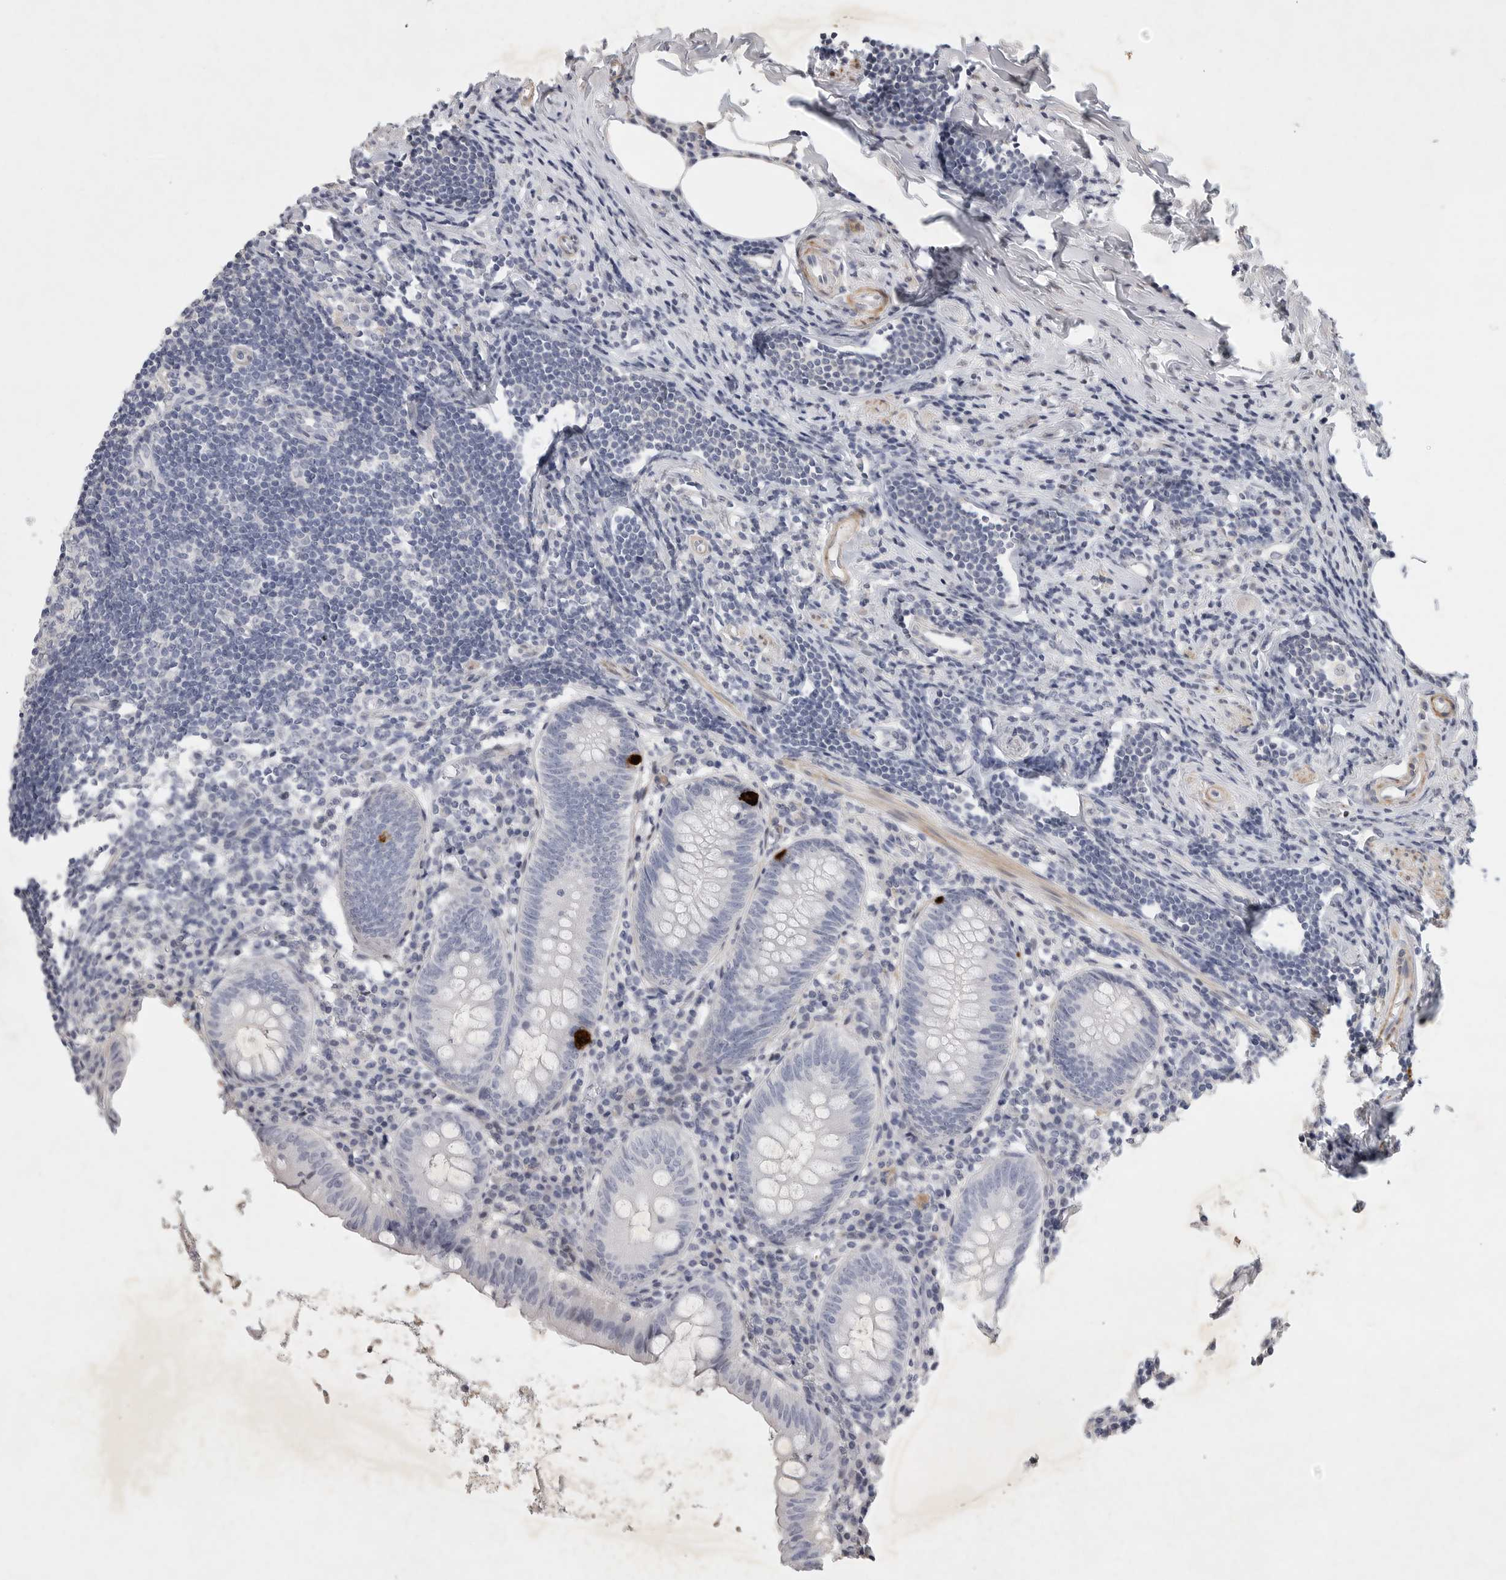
{"staining": {"intensity": "strong", "quantity": "<25%", "location": "cytoplasmic/membranous"}, "tissue": "appendix", "cell_type": "Glandular cells", "image_type": "normal", "snomed": [{"axis": "morphology", "description": "Normal tissue, NOS"}, {"axis": "topography", "description": "Appendix"}], "caption": "Protein staining of unremarkable appendix reveals strong cytoplasmic/membranous staining in approximately <25% of glandular cells. The staining is performed using DAB brown chromogen to label protein expression. The nuclei are counter-stained blue using hematoxylin.", "gene": "TNR", "patient": {"sex": "female", "age": 54}}